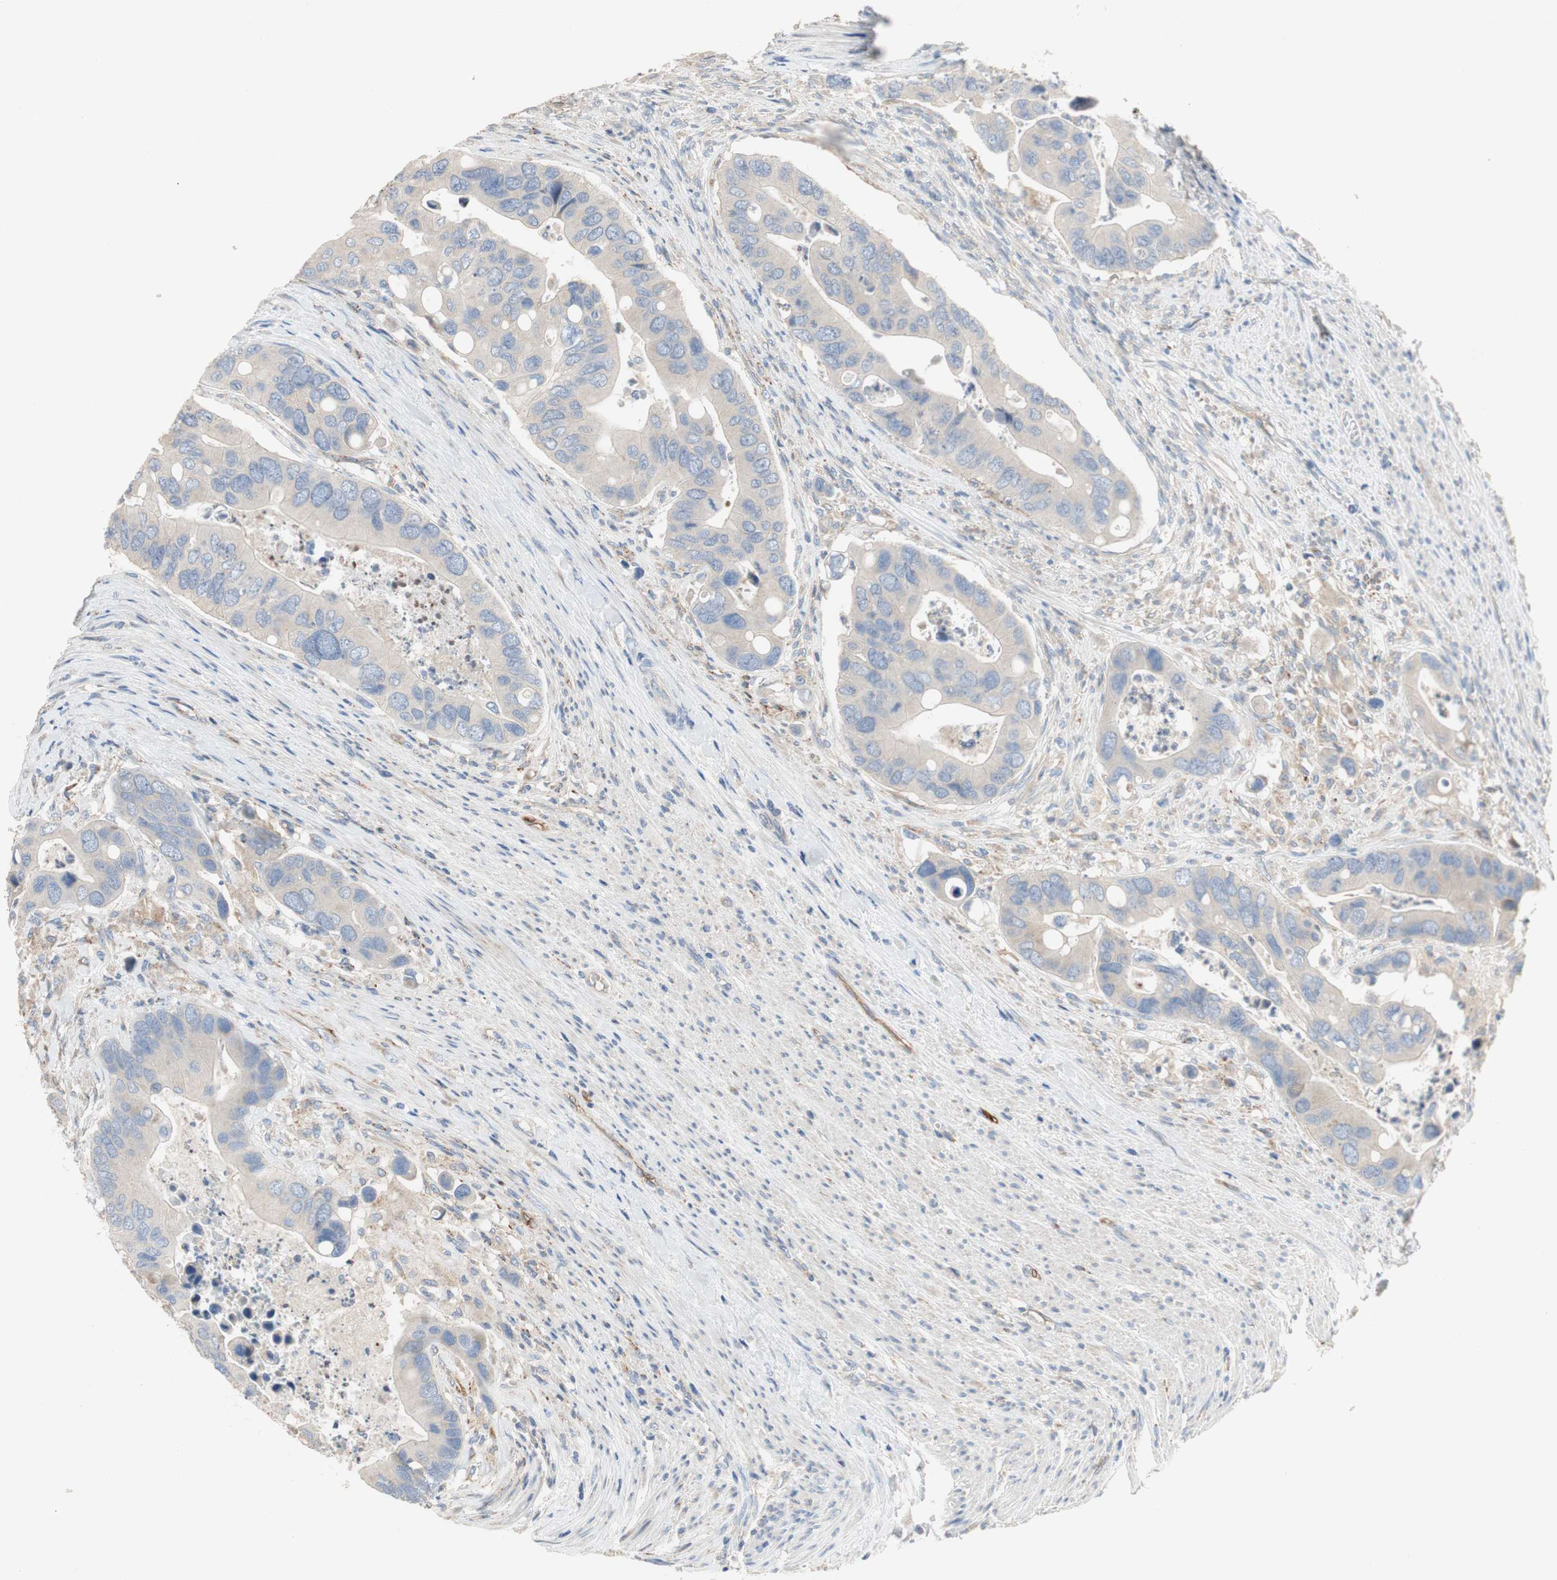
{"staining": {"intensity": "weak", "quantity": "<25%", "location": "cytoplasmic/membranous"}, "tissue": "colorectal cancer", "cell_type": "Tumor cells", "image_type": "cancer", "snomed": [{"axis": "morphology", "description": "Adenocarcinoma, NOS"}, {"axis": "topography", "description": "Rectum"}], "caption": "The micrograph exhibits no staining of tumor cells in adenocarcinoma (colorectal).", "gene": "ALPL", "patient": {"sex": "female", "age": 57}}